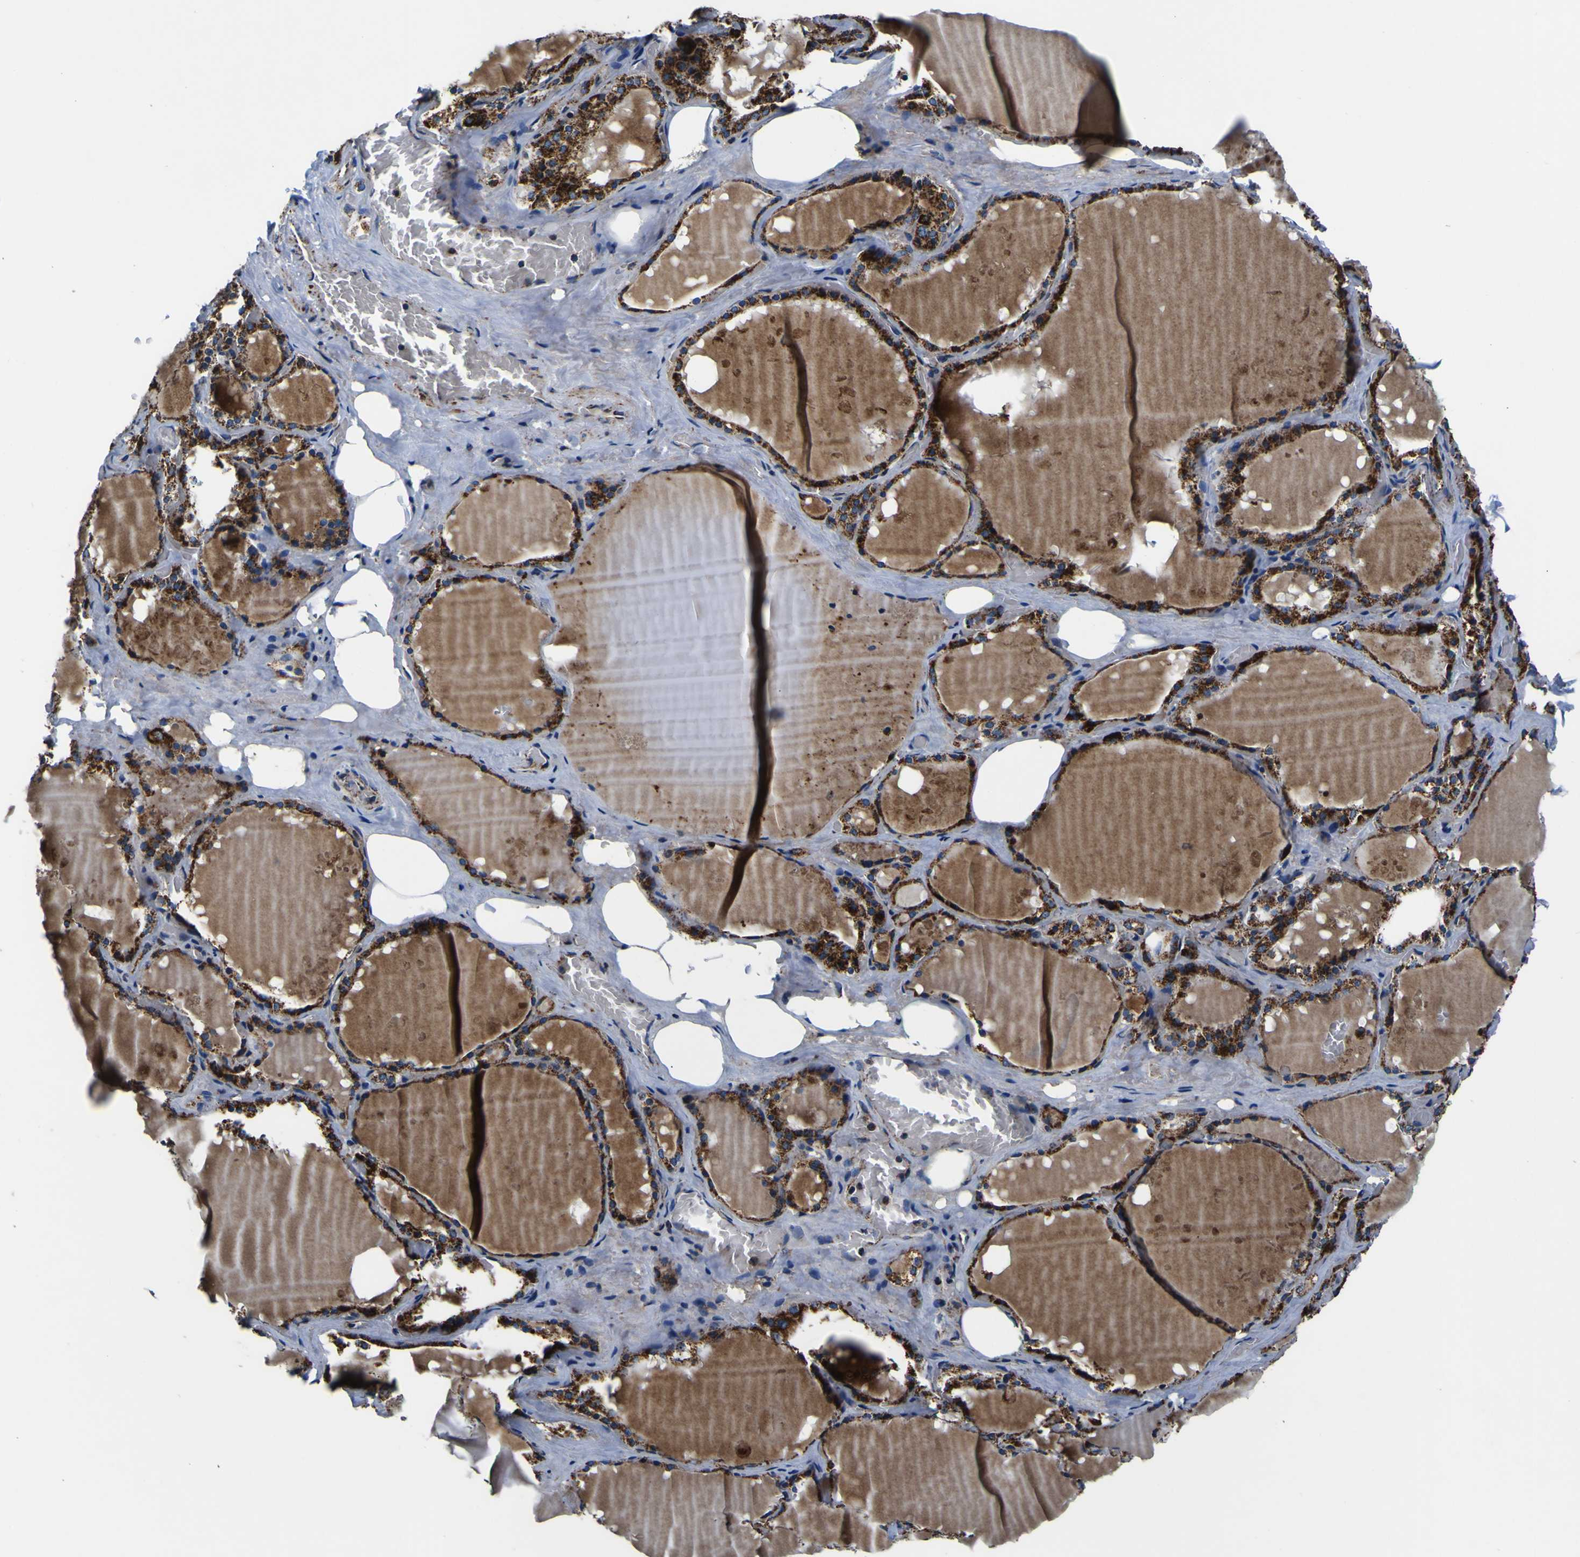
{"staining": {"intensity": "strong", "quantity": ">75%", "location": "cytoplasmic/membranous"}, "tissue": "thyroid gland", "cell_type": "Glandular cells", "image_type": "normal", "snomed": [{"axis": "morphology", "description": "Normal tissue, NOS"}, {"axis": "topography", "description": "Thyroid gland"}], "caption": "Thyroid gland stained with DAB (3,3'-diaminobenzidine) IHC reveals high levels of strong cytoplasmic/membranous staining in approximately >75% of glandular cells. (brown staining indicates protein expression, while blue staining denotes nuclei).", "gene": "PTRH2", "patient": {"sex": "male", "age": 61}}